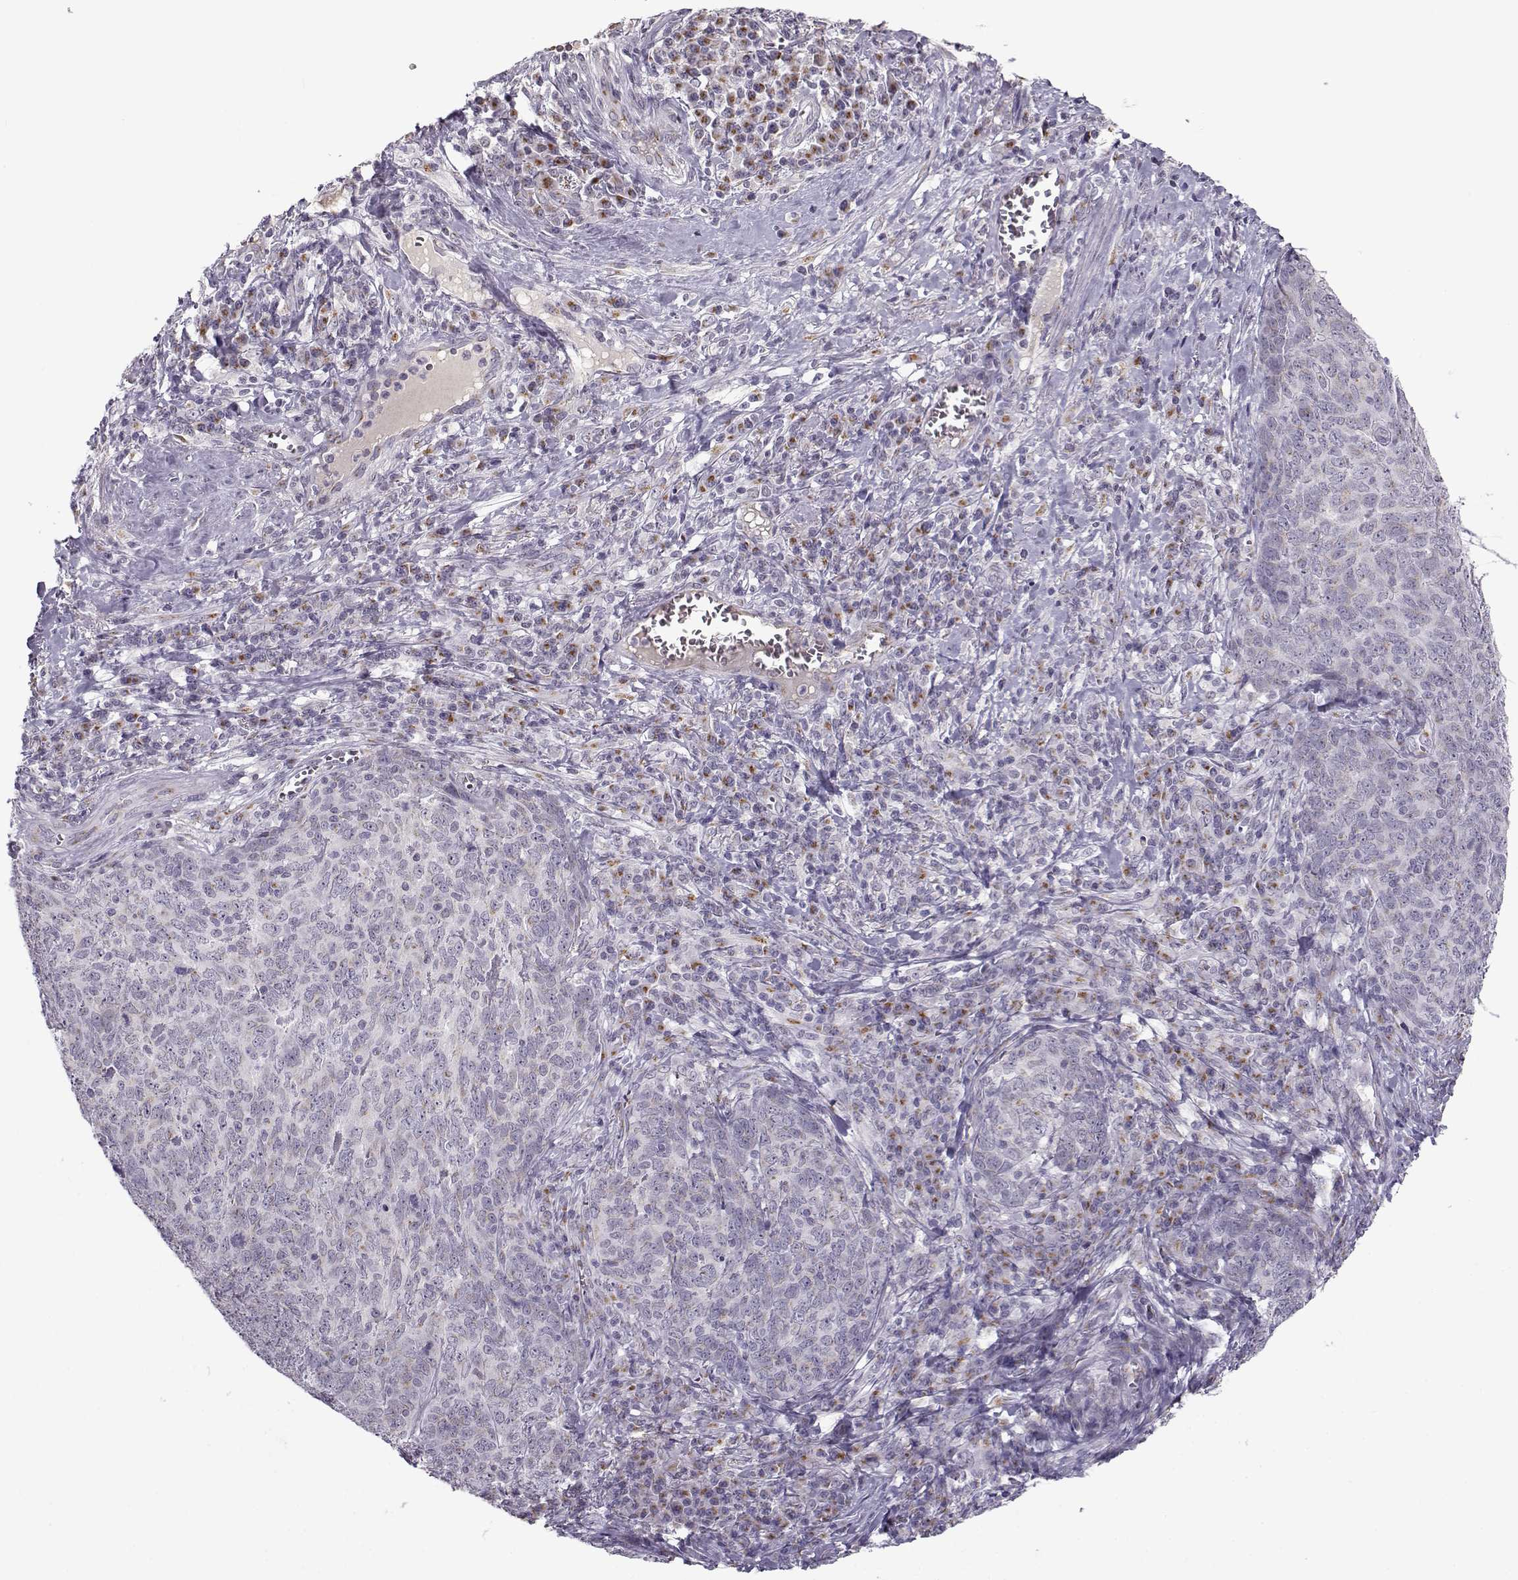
{"staining": {"intensity": "weak", "quantity": "<25%", "location": "cytoplasmic/membranous"}, "tissue": "skin cancer", "cell_type": "Tumor cells", "image_type": "cancer", "snomed": [{"axis": "morphology", "description": "Squamous cell carcinoma, NOS"}, {"axis": "topography", "description": "Skin"}, {"axis": "topography", "description": "Anal"}], "caption": "Skin squamous cell carcinoma stained for a protein using IHC demonstrates no positivity tumor cells.", "gene": "SLC4A5", "patient": {"sex": "female", "age": 51}}